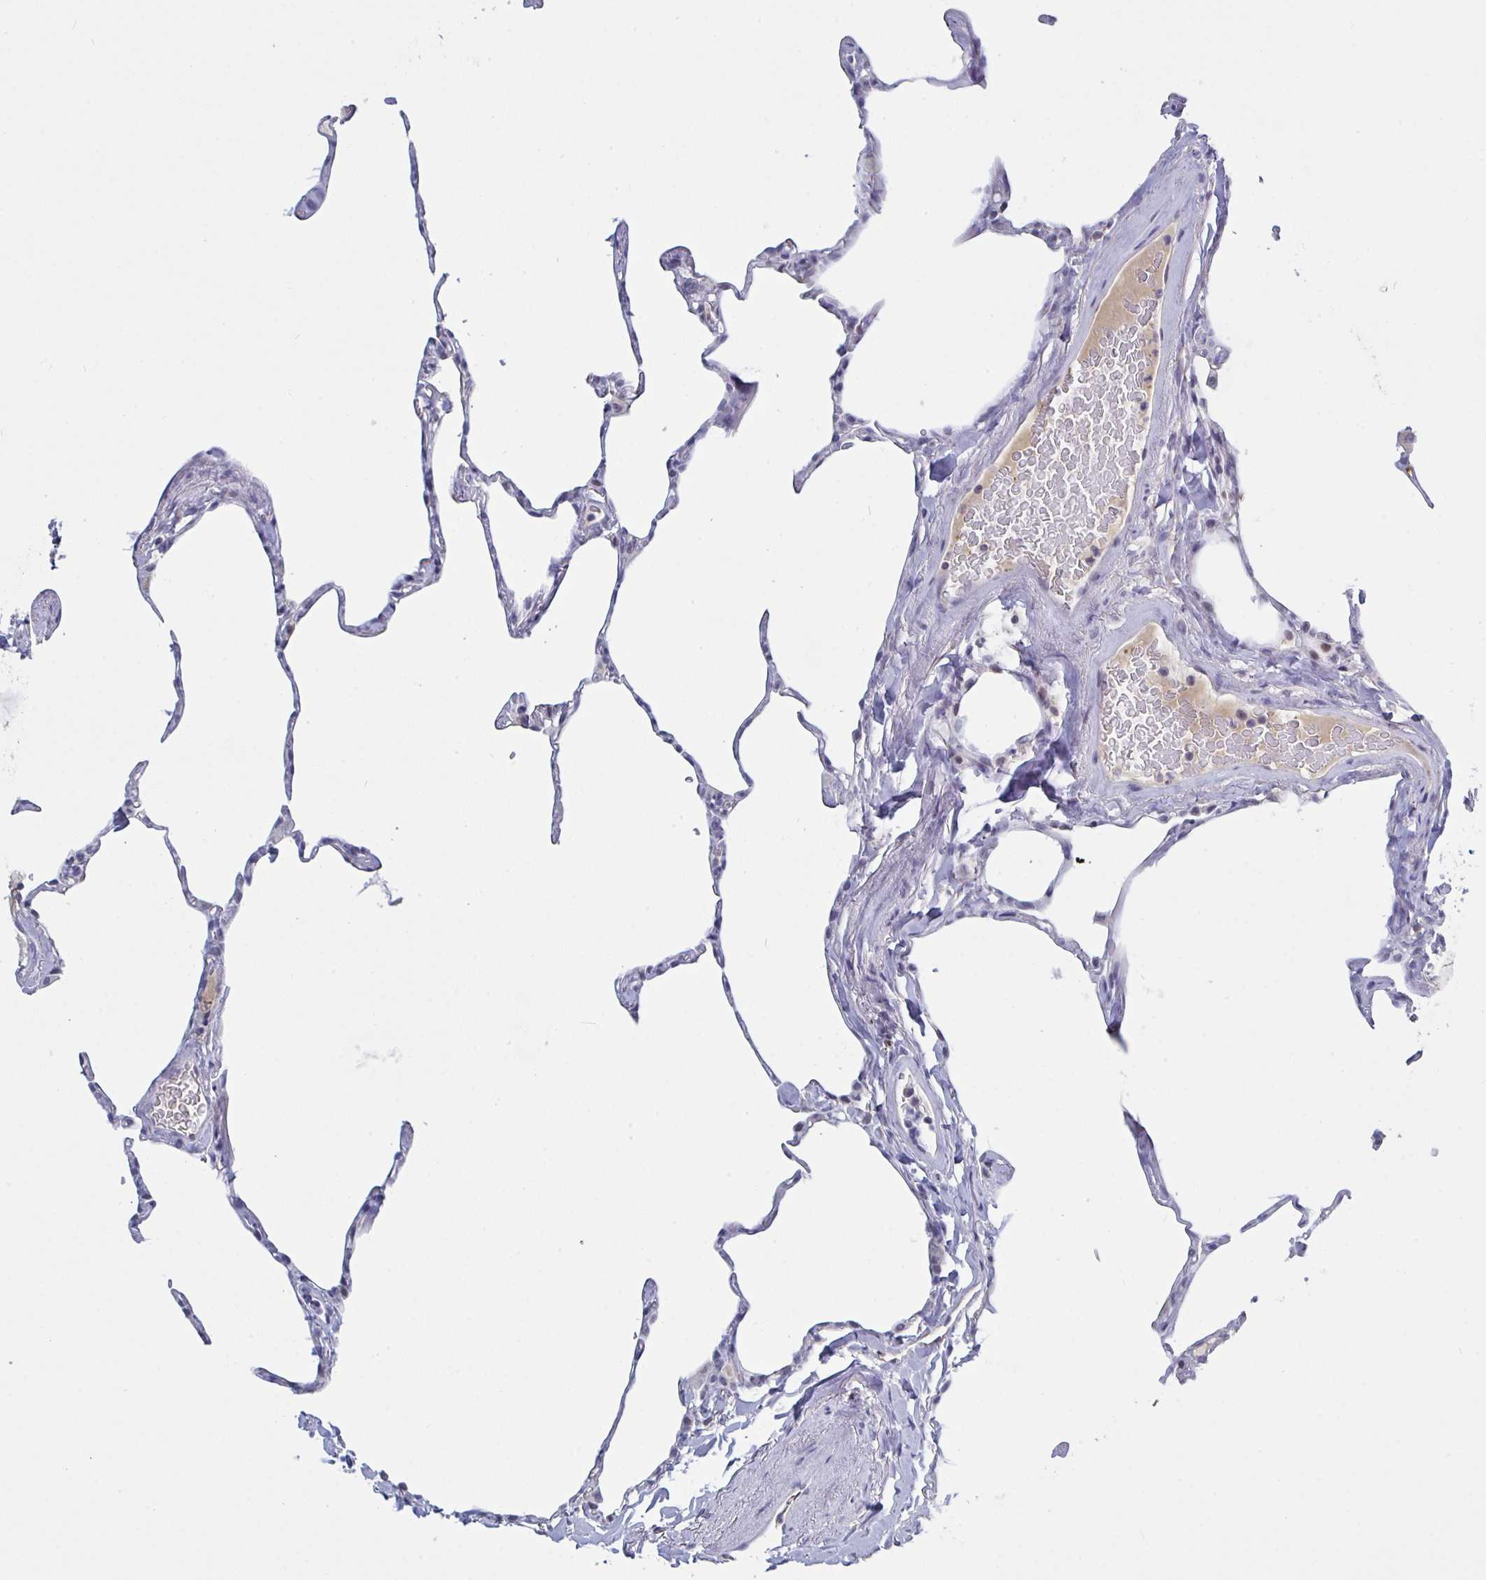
{"staining": {"intensity": "negative", "quantity": "none", "location": "none"}, "tissue": "lung", "cell_type": "Alveolar cells", "image_type": "normal", "snomed": [{"axis": "morphology", "description": "Normal tissue, NOS"}, {"axis": "topography", "description": "Lung"}], "caption": "IHC photomicrograph of benign lung: human lung stained with DAB (3,3'-diaminobenzidine) demonstrates no significant protein expression in alveolar cells.", "gene": "KDM4D", "patient": {"sex": "male", "age": 65}}